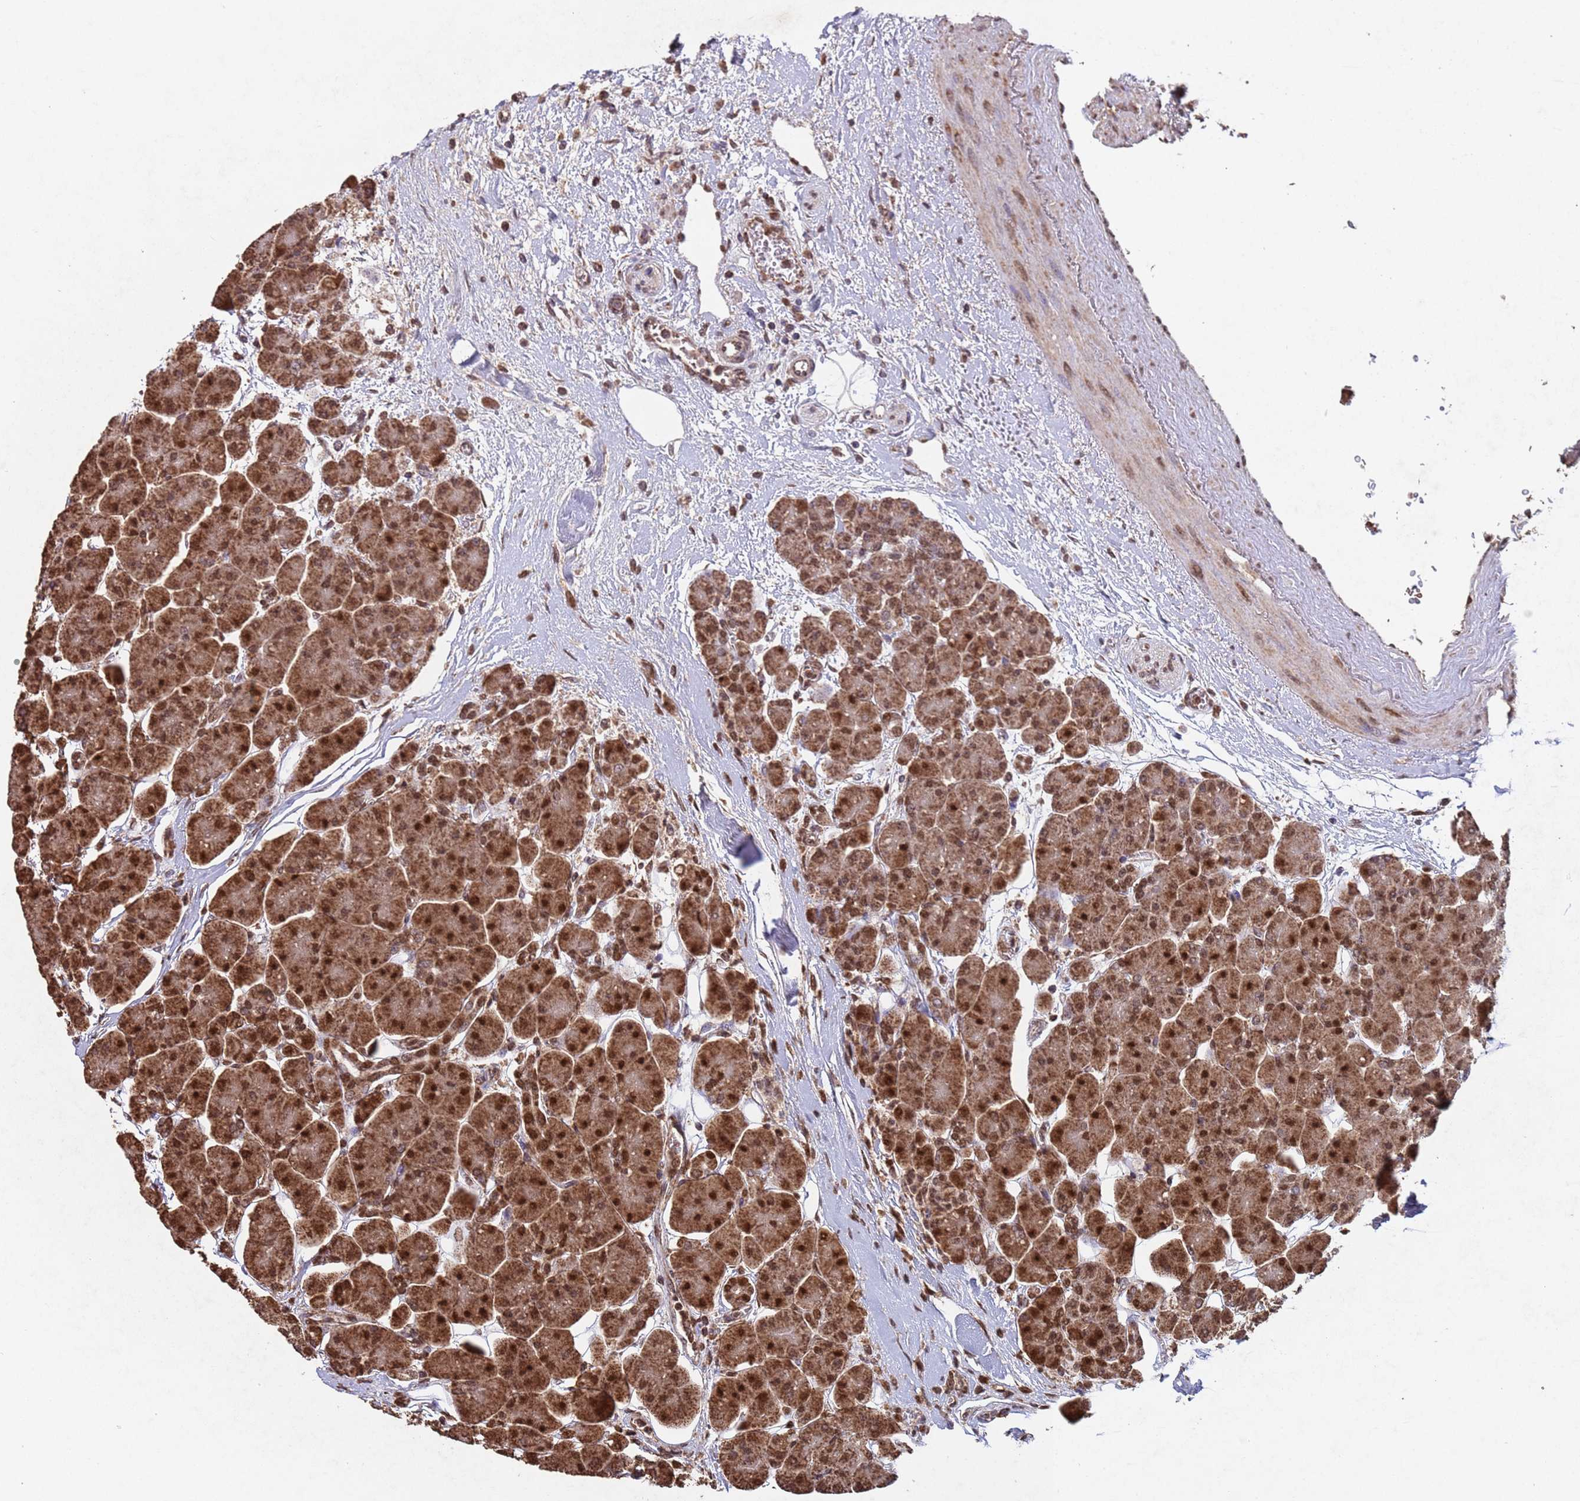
{"staining": {"intensity": "strong", "quantity": ">75%", "location": "cytoplasmic/membranous,nuclear"}, "tissue": "pancreas", "cell_type": "Exocrine glandular cells", "image_type": "normal", "snomed": [{"axis": "morphology", "description": "Normal tissue, NOS"}, {"axis": "topography", "description": "Pancreas"}], "caption": "Benign pancreas exhibits strong cytoplasmic/membranous,nuclear staining in about >75% of exocrine glandular cells (DAB = brown stain, brightfield microscopy at high magnification)..", "gene": "HDAC10", "patient": {"sex": "male", "age": 66}}